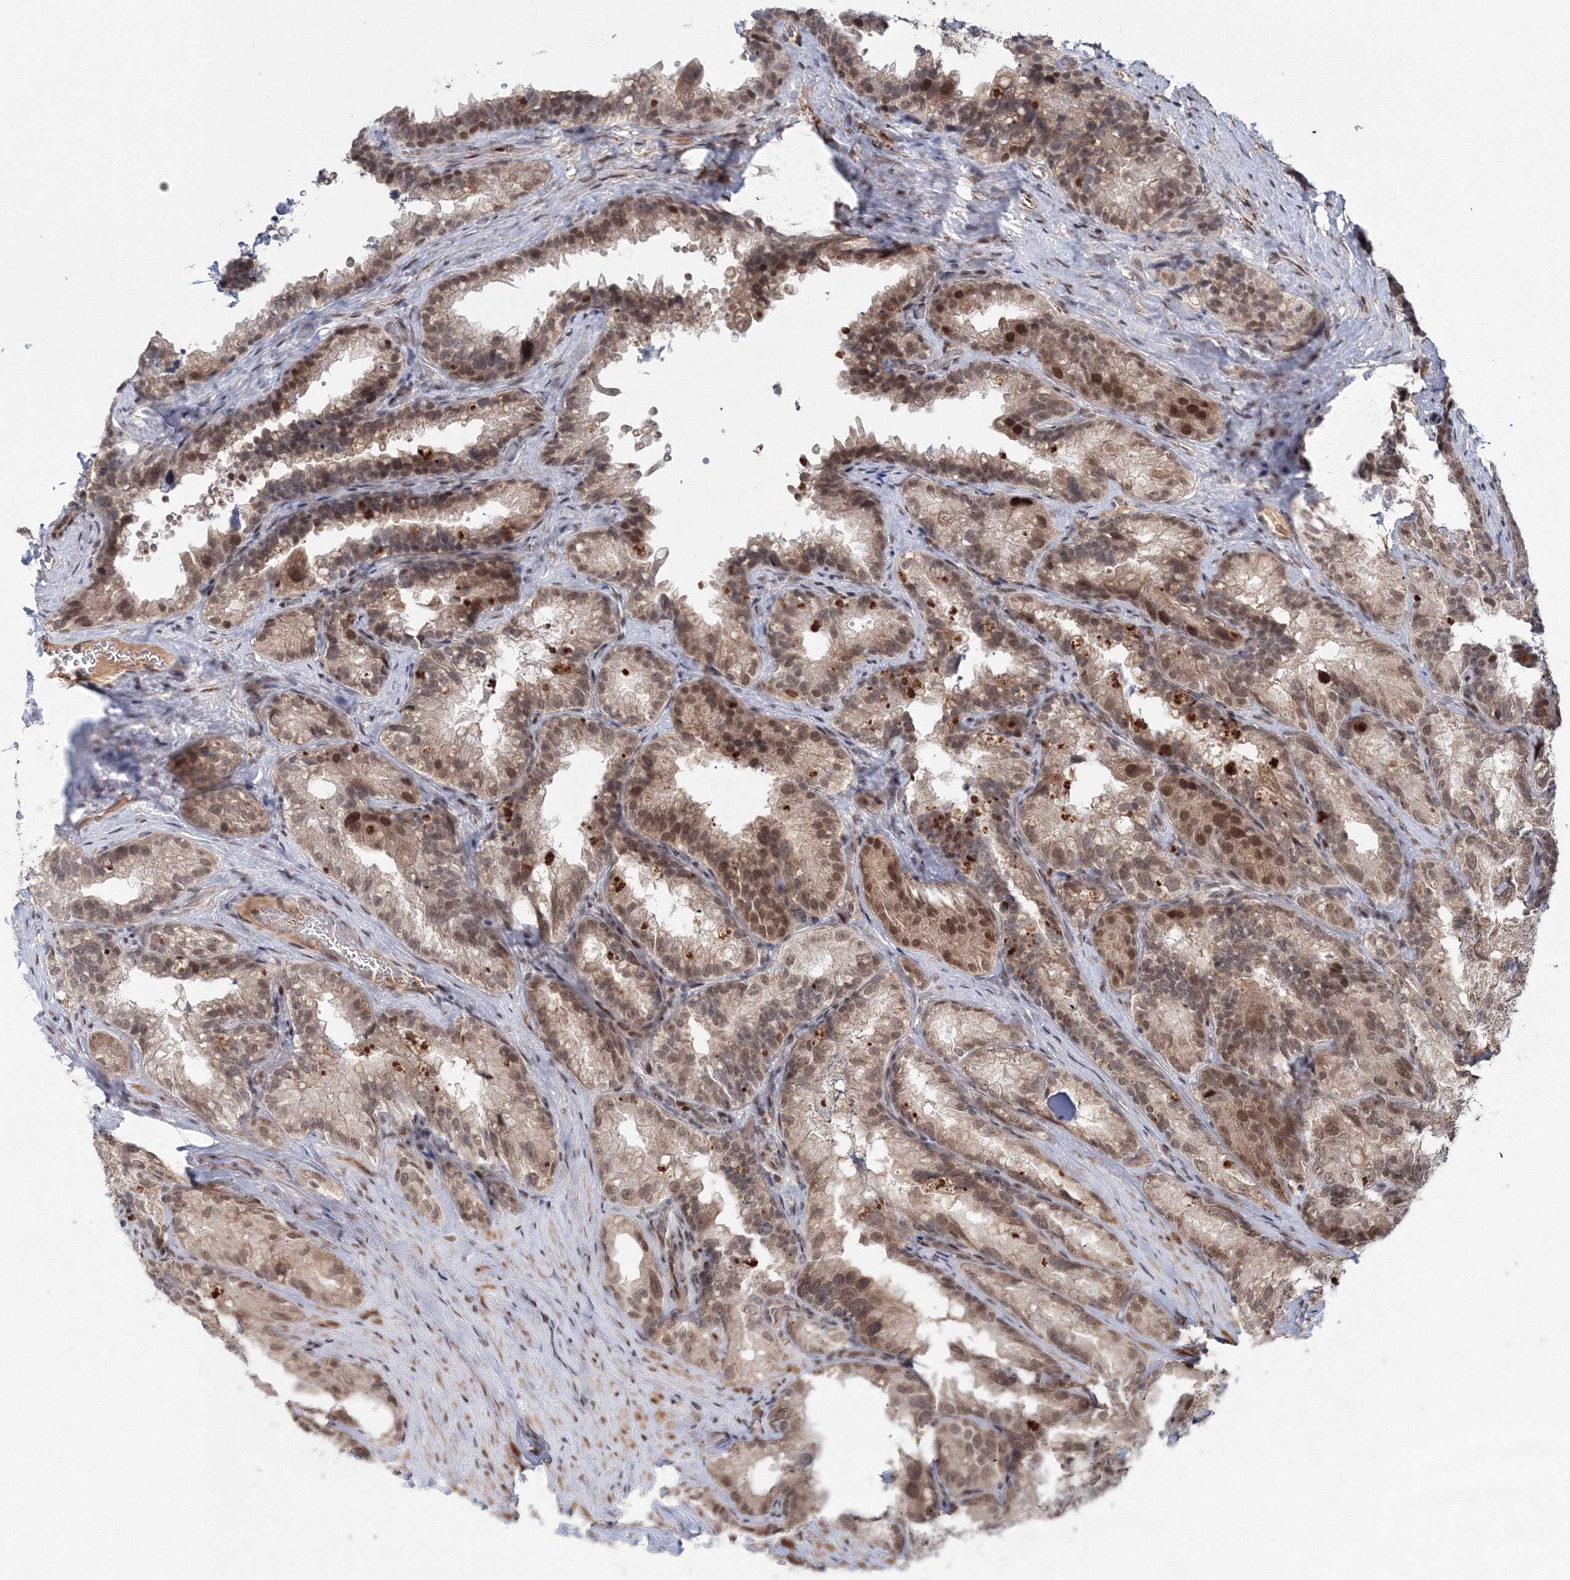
{"staining": {"intensity": "moderate", "quantity": "25%-75%", "location": "nuclear"}, "tissue": "seminal vesicle", "cell_type": "Glandular cells", "image_type": "normal", "snomed": [{"axis": "morphology", "description": "Normal tissue, NOS"}, {"axis": "topography", "description": "Seminal veicle"}], "caption": "Human seminal vesicle stained for a protein (brown) demonstrates moderate nuclear positive staining in approximately 25%-75% of glandular cells.", "gene": "NOA1", "patient": {"sex": "male", "age": 60}}